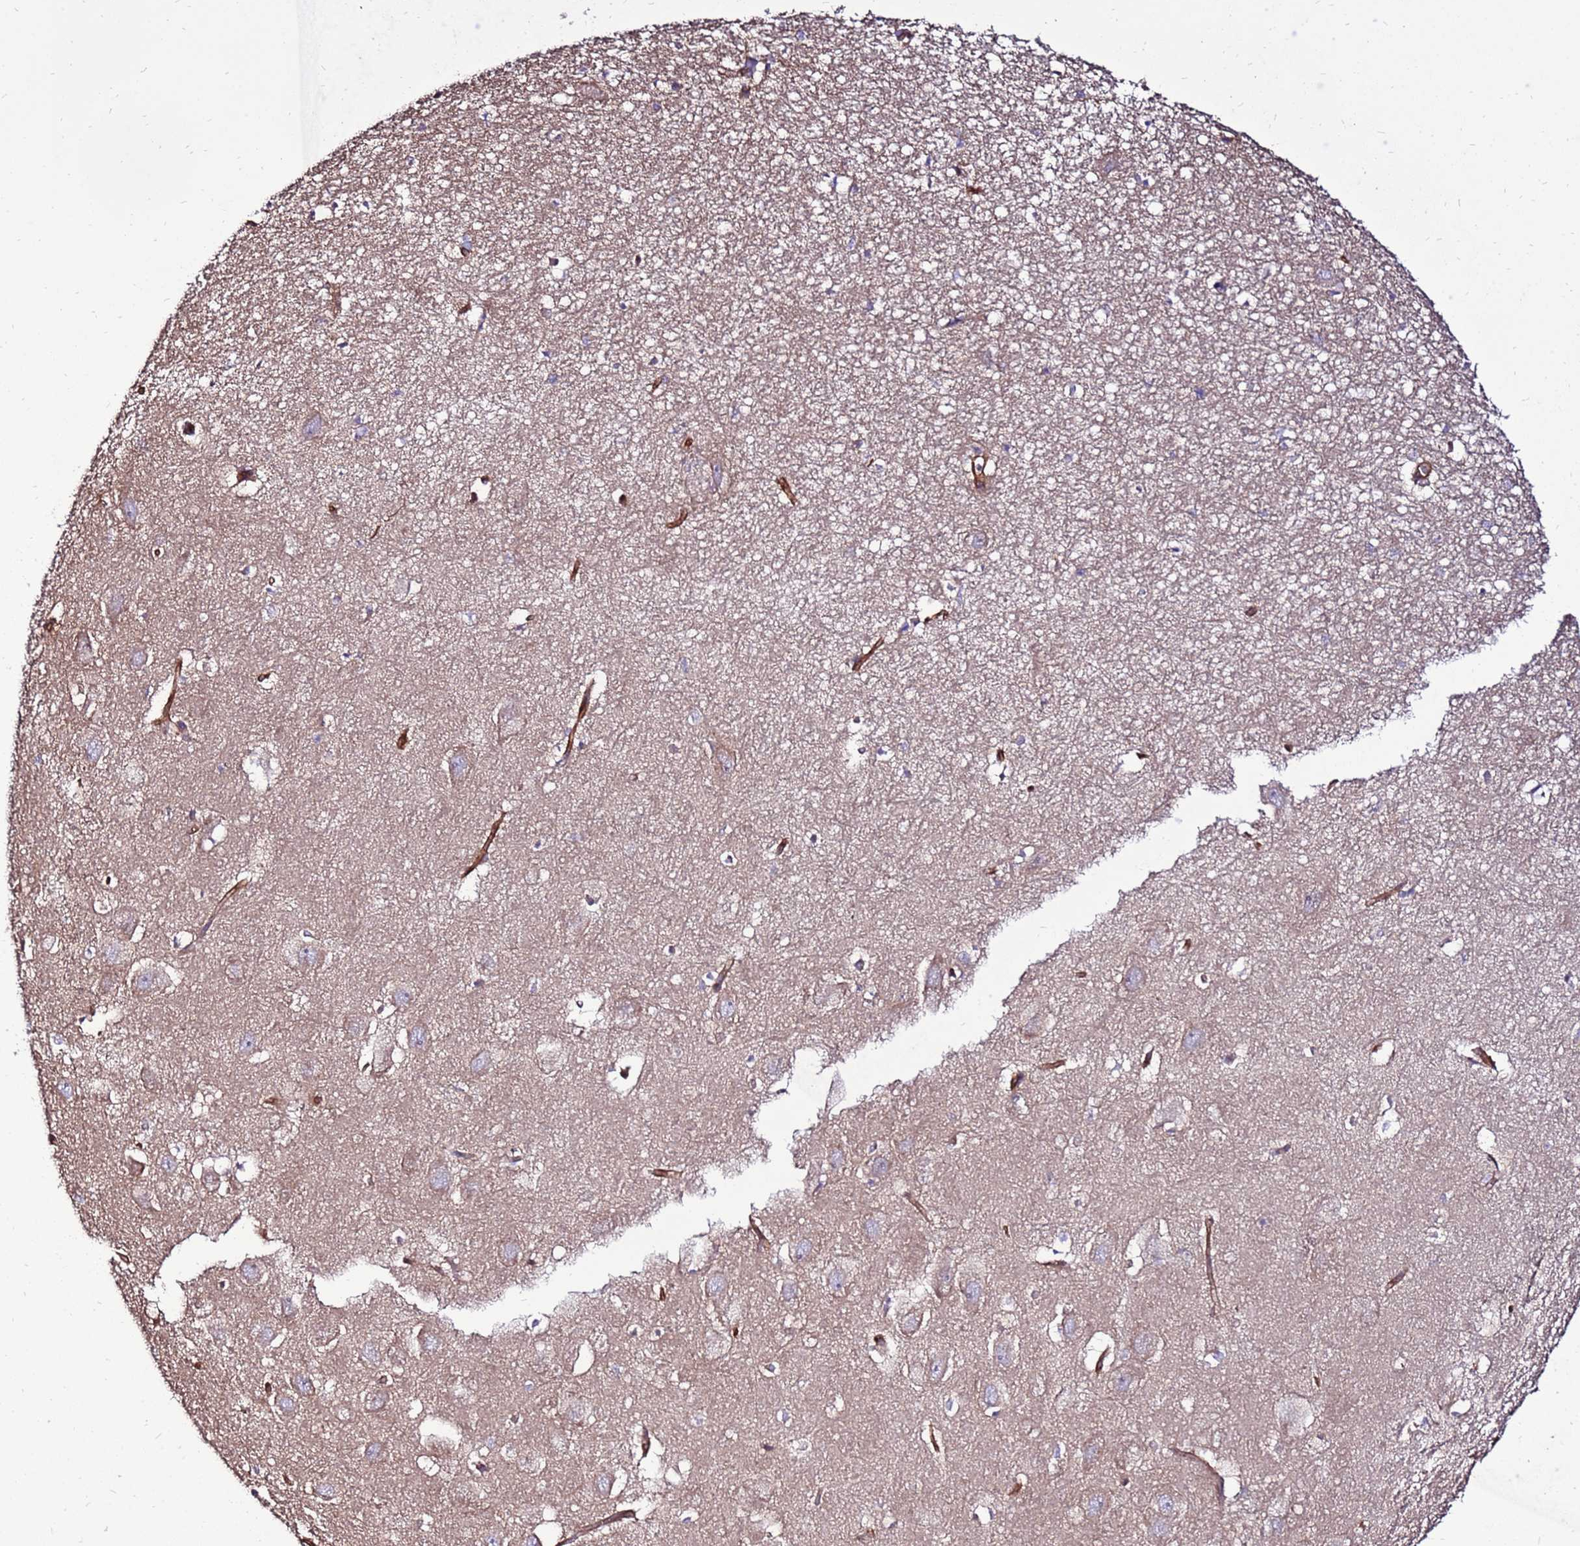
{"staining": {"intensity": "weak", "quantity": ">75%", "location": "cytoplasmic/membranous"}, "tissue": "hippocampus", "cell_type": "Glial cells", "image_type": "normal", "snomed": [{"axis": "morphology", "description": "Normal tissue, NOS"}, {"axis": "topography", "description": "Hippocampus"}], "caption": "DAB (3,3'-diaminobenzidine) immunohistochemical staining of unremarkable hippocampus exhibits weak cytoplasmic/membranous protein staining in approximately >75% of glial cells.", "gene": "EI24", "patient": {"sex": "female", "age": 64}}